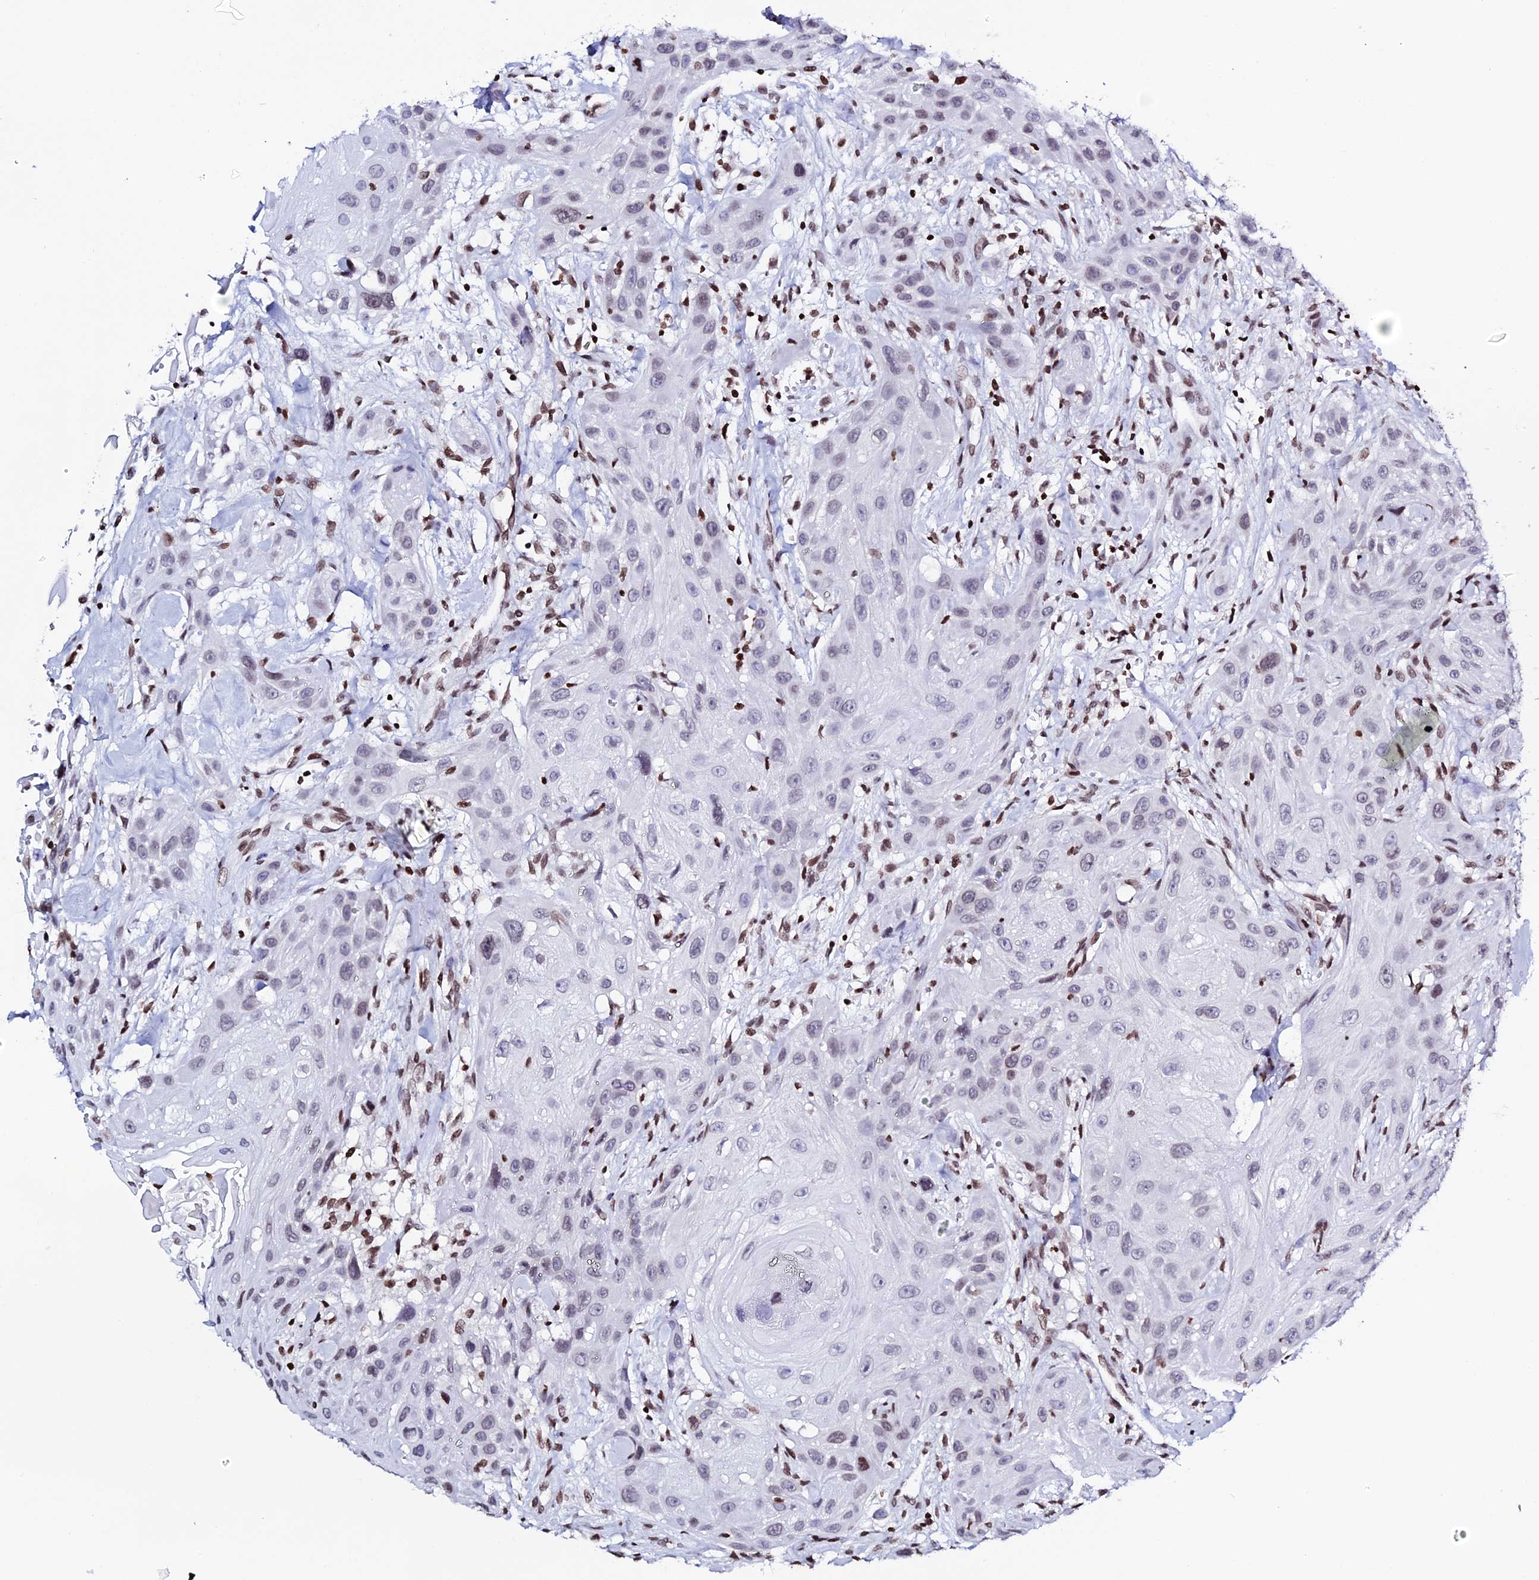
{"staining": {"intensity": "weak", "quantity": "<25%", "location": "nuclear"}, "tissue": "head and neck cancer", "cell_type": "Tumor cells", "image_type": "cancer", "snomed": [{"axis": "morphology", "description": "Squamous cell carcinoma, NOS"}, {"axis": "topography", "description": "Head-Neck"}], "caption": "There is no significant expression in tumor cells of head and neck cancer.", "gene": "MACROH2A2", "patient": {"sex": "male", "age": 81}}